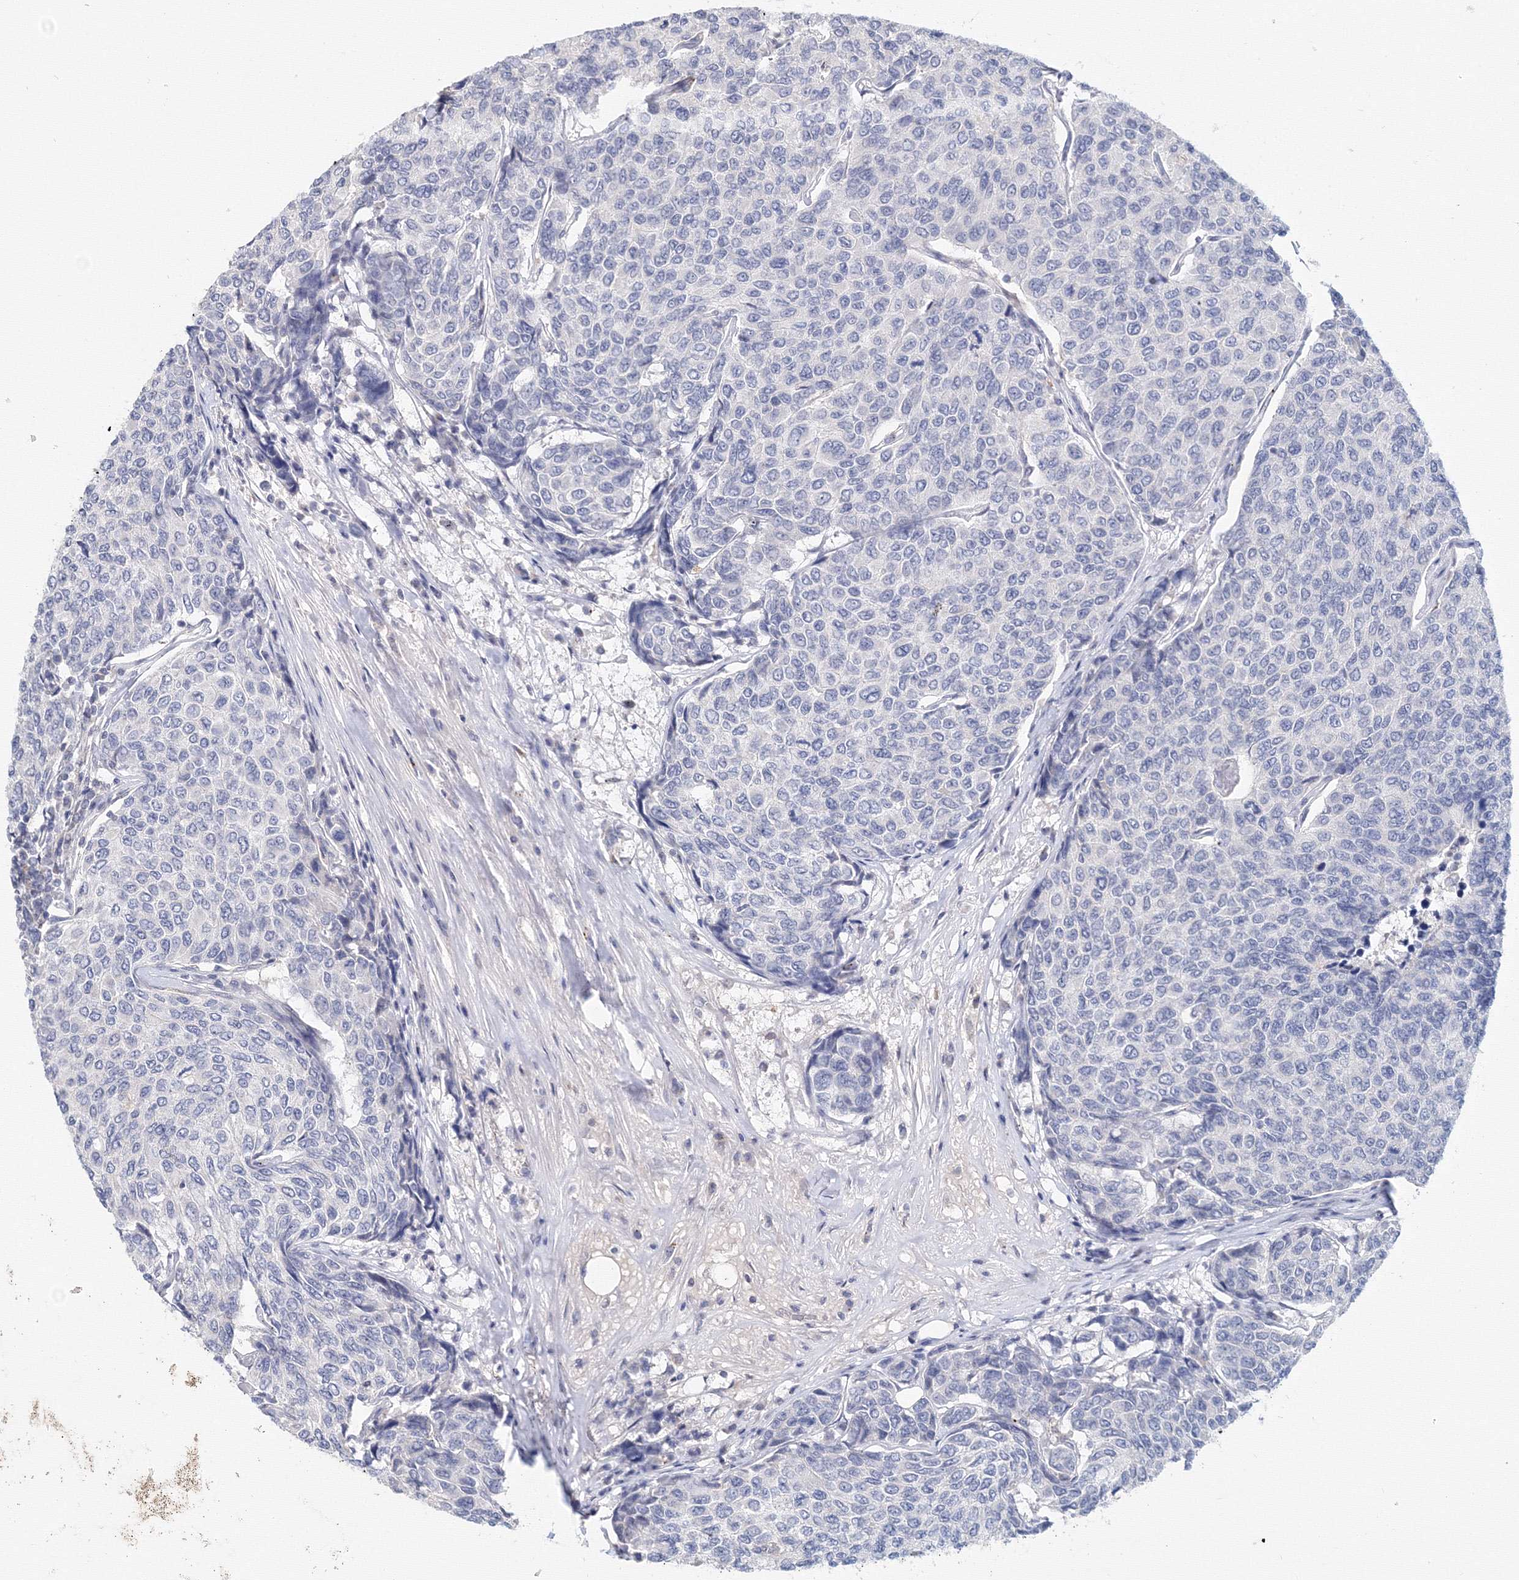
{"staining": {"intensity": "negative", "quantity": "none", "location": "none"}, "tissue": "breast cancer", "cell_type": "Tumor cells", "image_type": "cancer", "snomed": [{"axis": "morphology", "description": "Duct carcinoma"}, {"axis": "topography", "description": "Breast"}], "caption": "A micrograph of intraductal carcinoma (breast) stained for a protein exhibits no brown staining in tumor cells. (Immunohistochemistry (ihc), brightfield microscopy, high magnification).", "gene": "SLC7A7", "patient": {"sex": "female", "age": 55}}